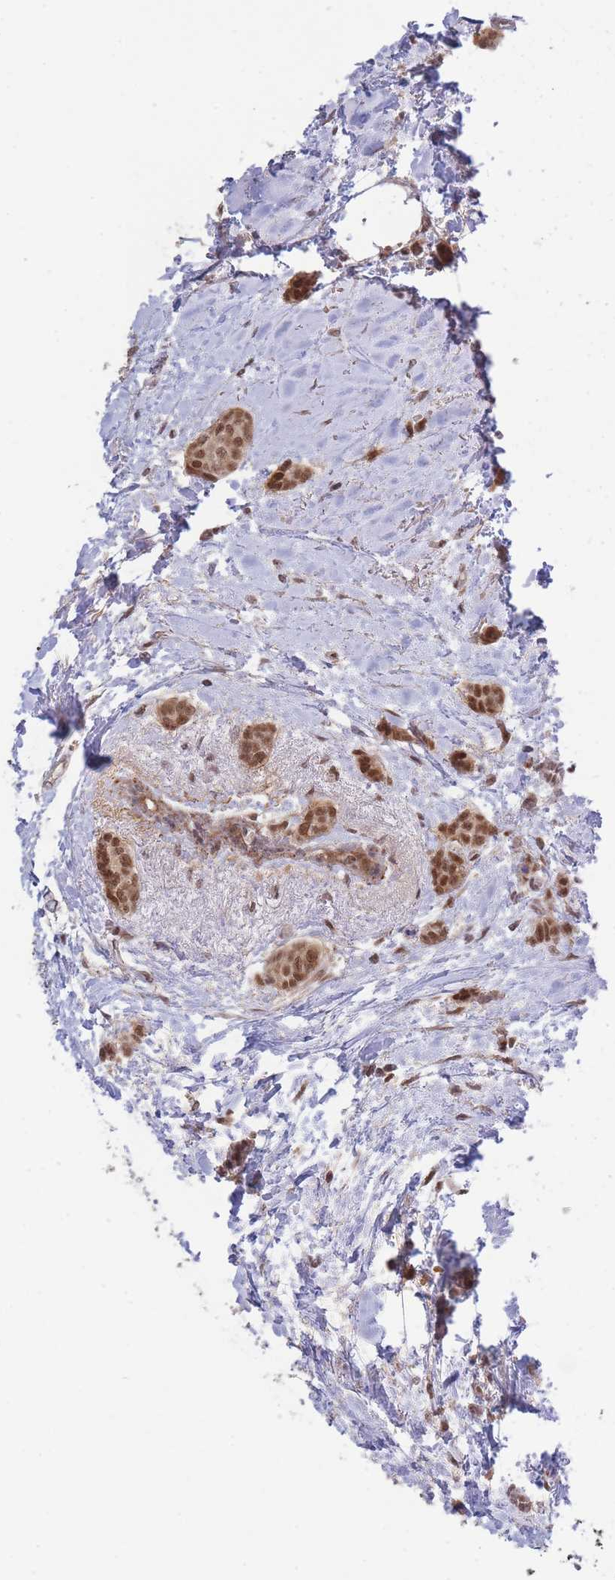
{"staining": {"intensity": "moderate", "quantity": ">75%", "location": "nuclear"}, "tissue": "breast cancer", "cell_type": "Tumor cells", "image_type": "cancer", "snomed": [{"axis": "morphology", "description": "Duct carcinoma"}, {"axis": "topography", "description": "Breast"}], "caption": "Immunohistochemical staining of breast cancer (invasive ductal carcinoma) demonstrates medium levels of moderate nuclear protein positivity in approximately >75% of tumor cells.", "gene": "CARD8", "patient": {"sex": "female", "age": 72}}